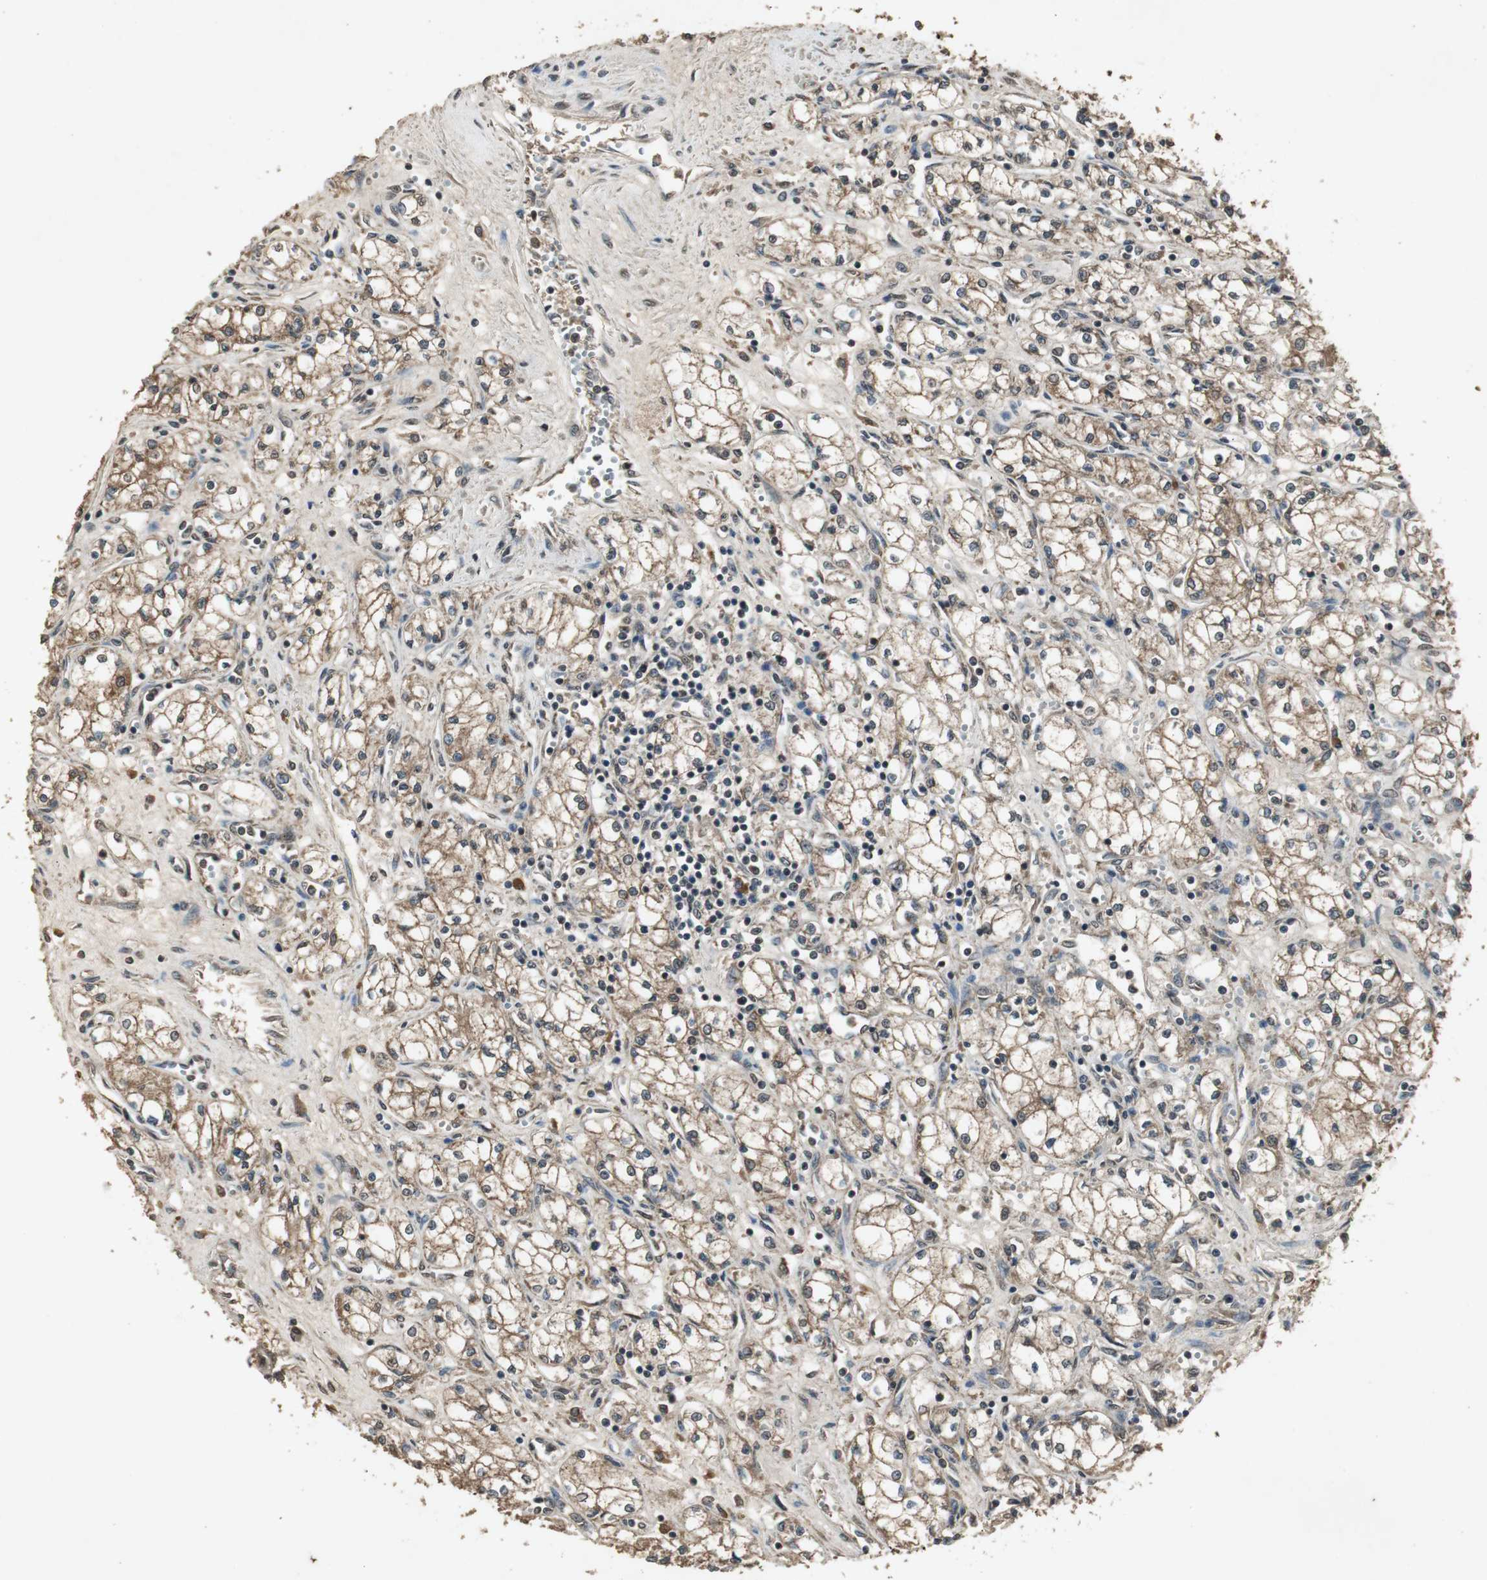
{"staining": {"intensity": "moderate", "quantity": ">75%", "location": "cytoplasmic/membranous,nuclear"}, "tissue": "renal cancer", "cell_type": "Tumor cells", "image_type": "cancer", "snomed": [{"axis": "morphology", "description": "Normal tissue, NOS"}, {"axis": "morphology", "description": "Adenocarcinoma, NOS"}, {"axis": "topography", "description": "Kidney"}], "caption": "The photomicrograph demonstrates immunohistochemical staining of renal cancer. There is moderate cytoplasmic/membranous and nuclear positivity is present in approximately >75% of tumor cells.", "gene": "EMX1", "patient": {"sex": "male", "age": 59}}